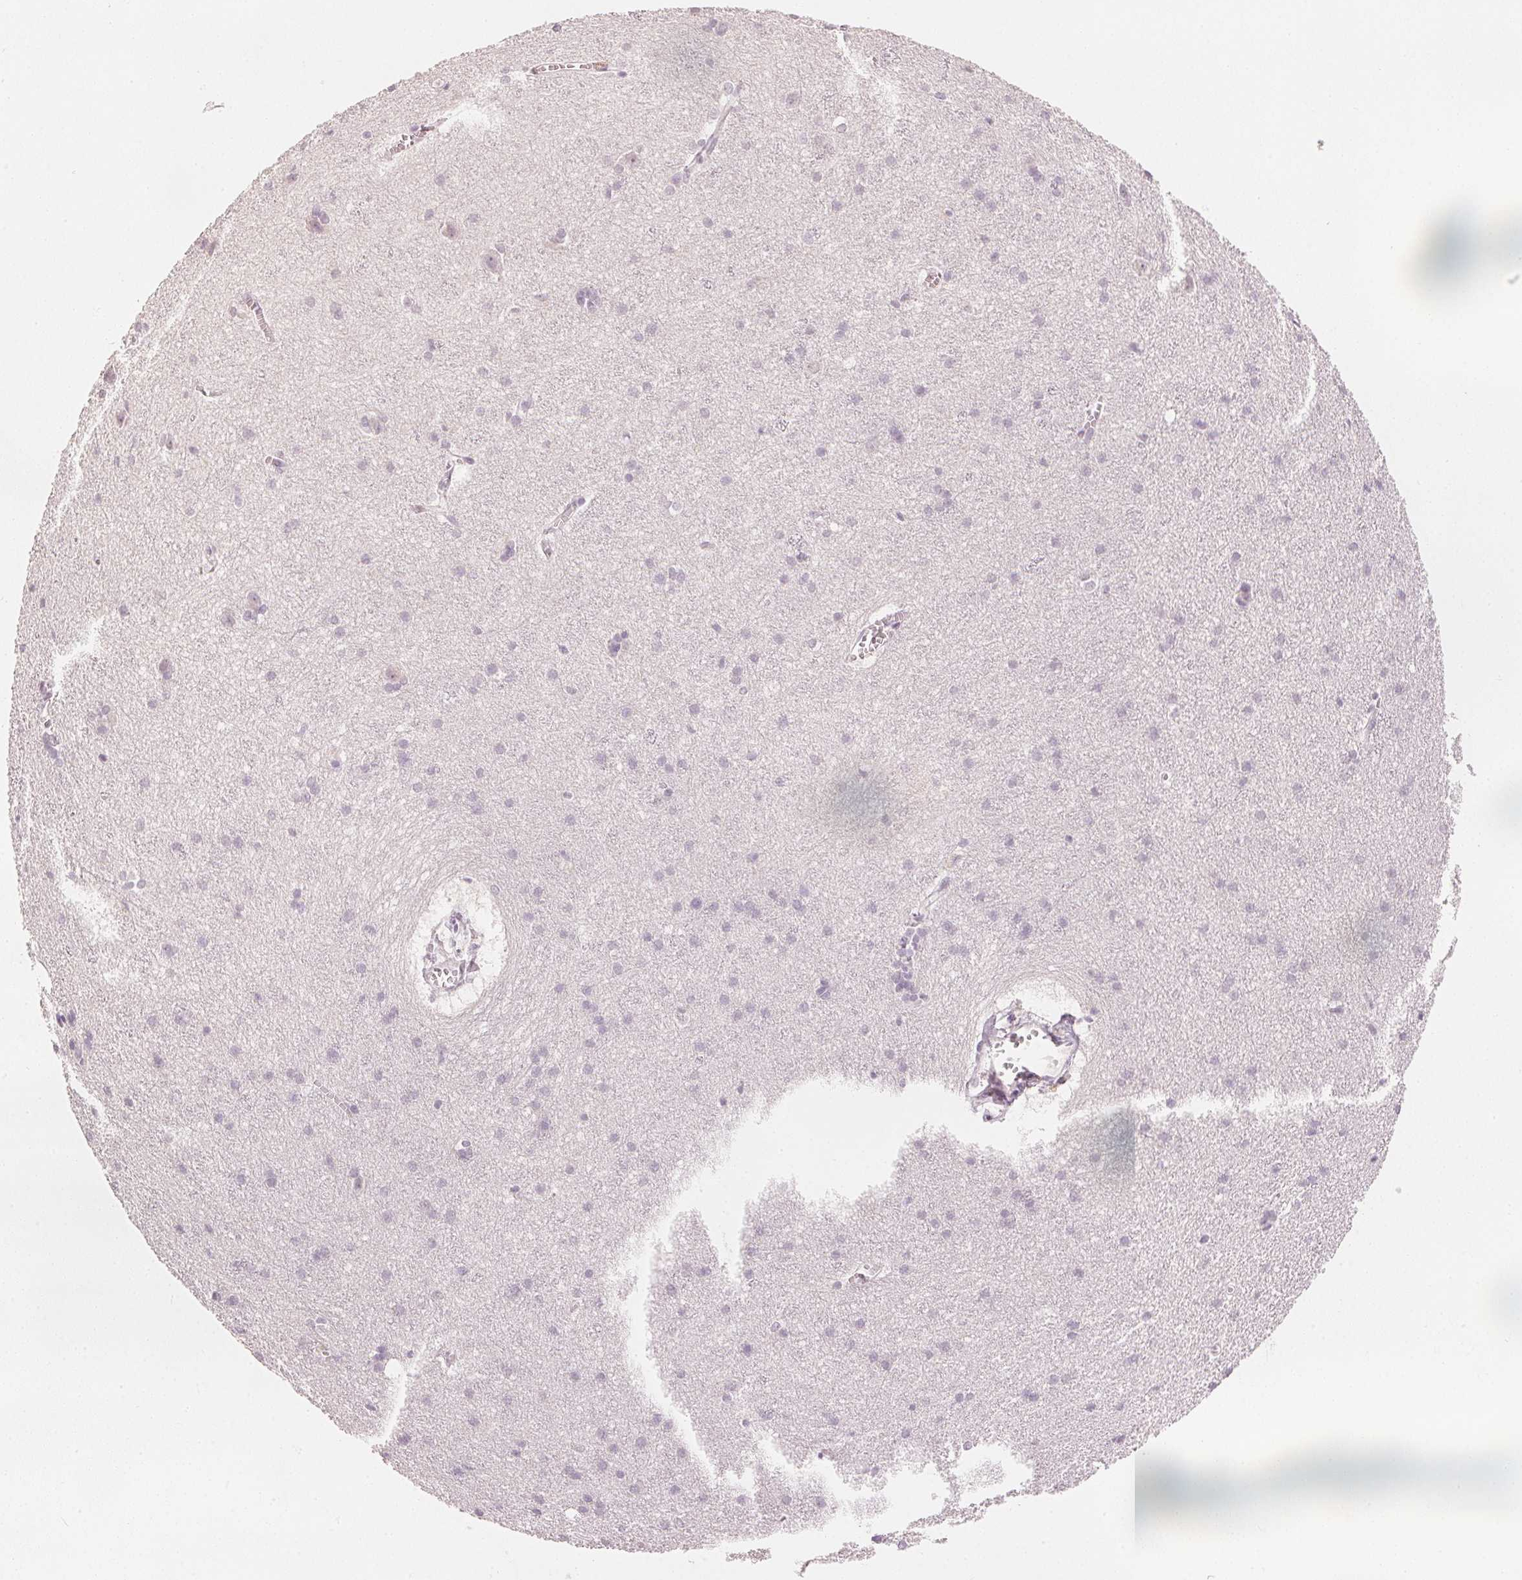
{"staining": {"intensity": "negative", "quantity": "none", "location": "none"}, "tissue": "cerebral cortex", "cell_type": "Endothelial cells", "image_type": "normal", "snomed": [{"axis": "morphology", "description": "Normal tissue, NOS"}, {"axis": "topography", "description": "Cerebral cortex"}], "caption": "Endothelial cells show no significant protein staining in normal cerebral cortex.", "gene": "CALB1", "patient": {"sex": "male", "age": 37}}